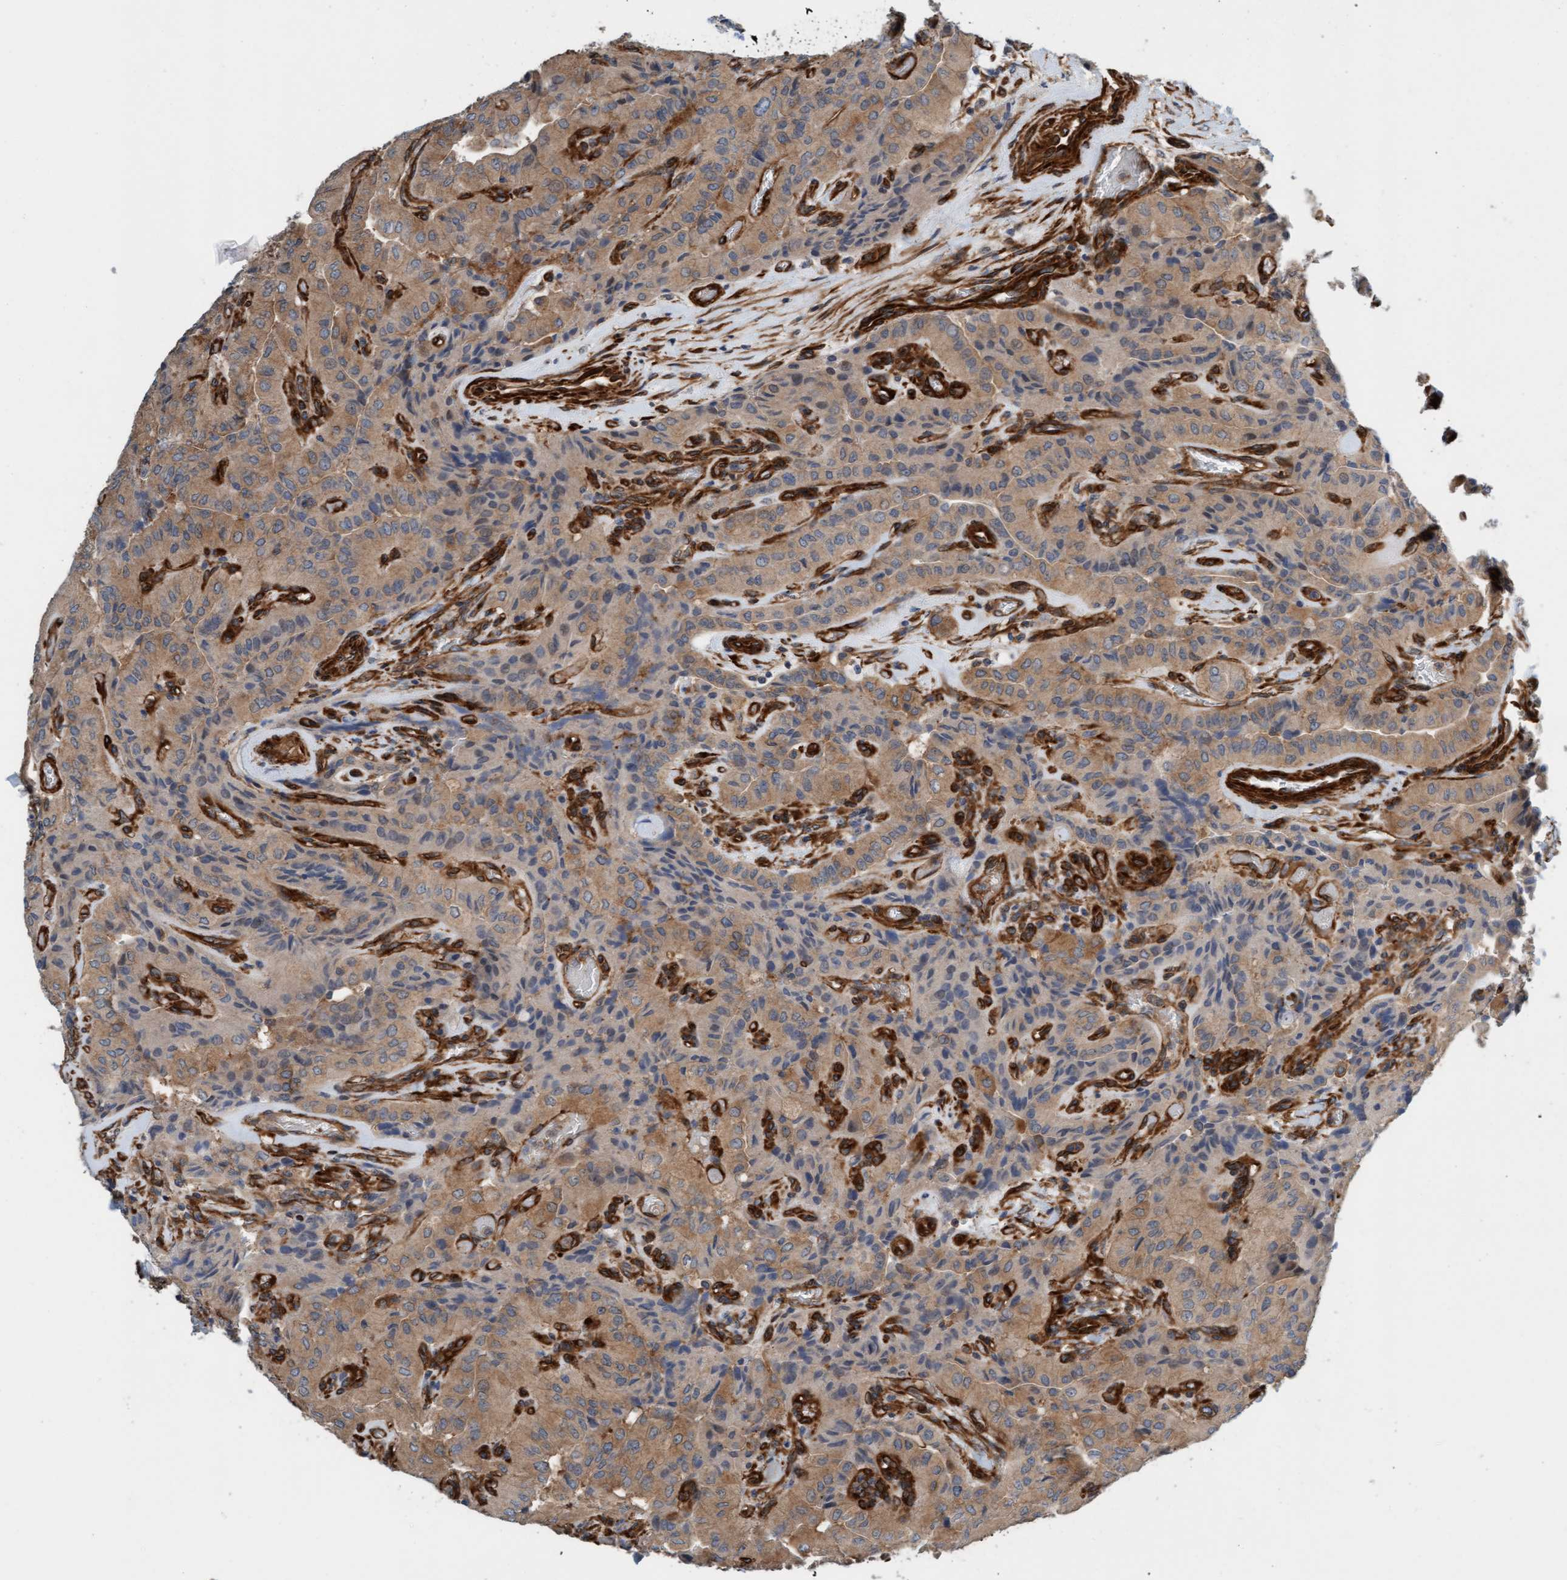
{"staining": {"intensity": "moderate", "quantity": ">75%", "location": "cytoplasmic/membranous"}, "tissue": "thyroid cancer", "cell_type": "Tumor cells", "image_type": "cancer", "snomed": [{"axis": "morphology", "description": "Papillary adenocarcinoma, NOS"}, {"axis": "topography", "description": "Thyroid gland"}], "caption": "The histopathology image demonstrates staining of thyroid papillary adenocarcinoma, revealing moderate cytoplasmic/membranous protein staining (brown color) within tumor cells.", "gene": "FMNL3", "patient": {"sex": "female", "age": 59}}